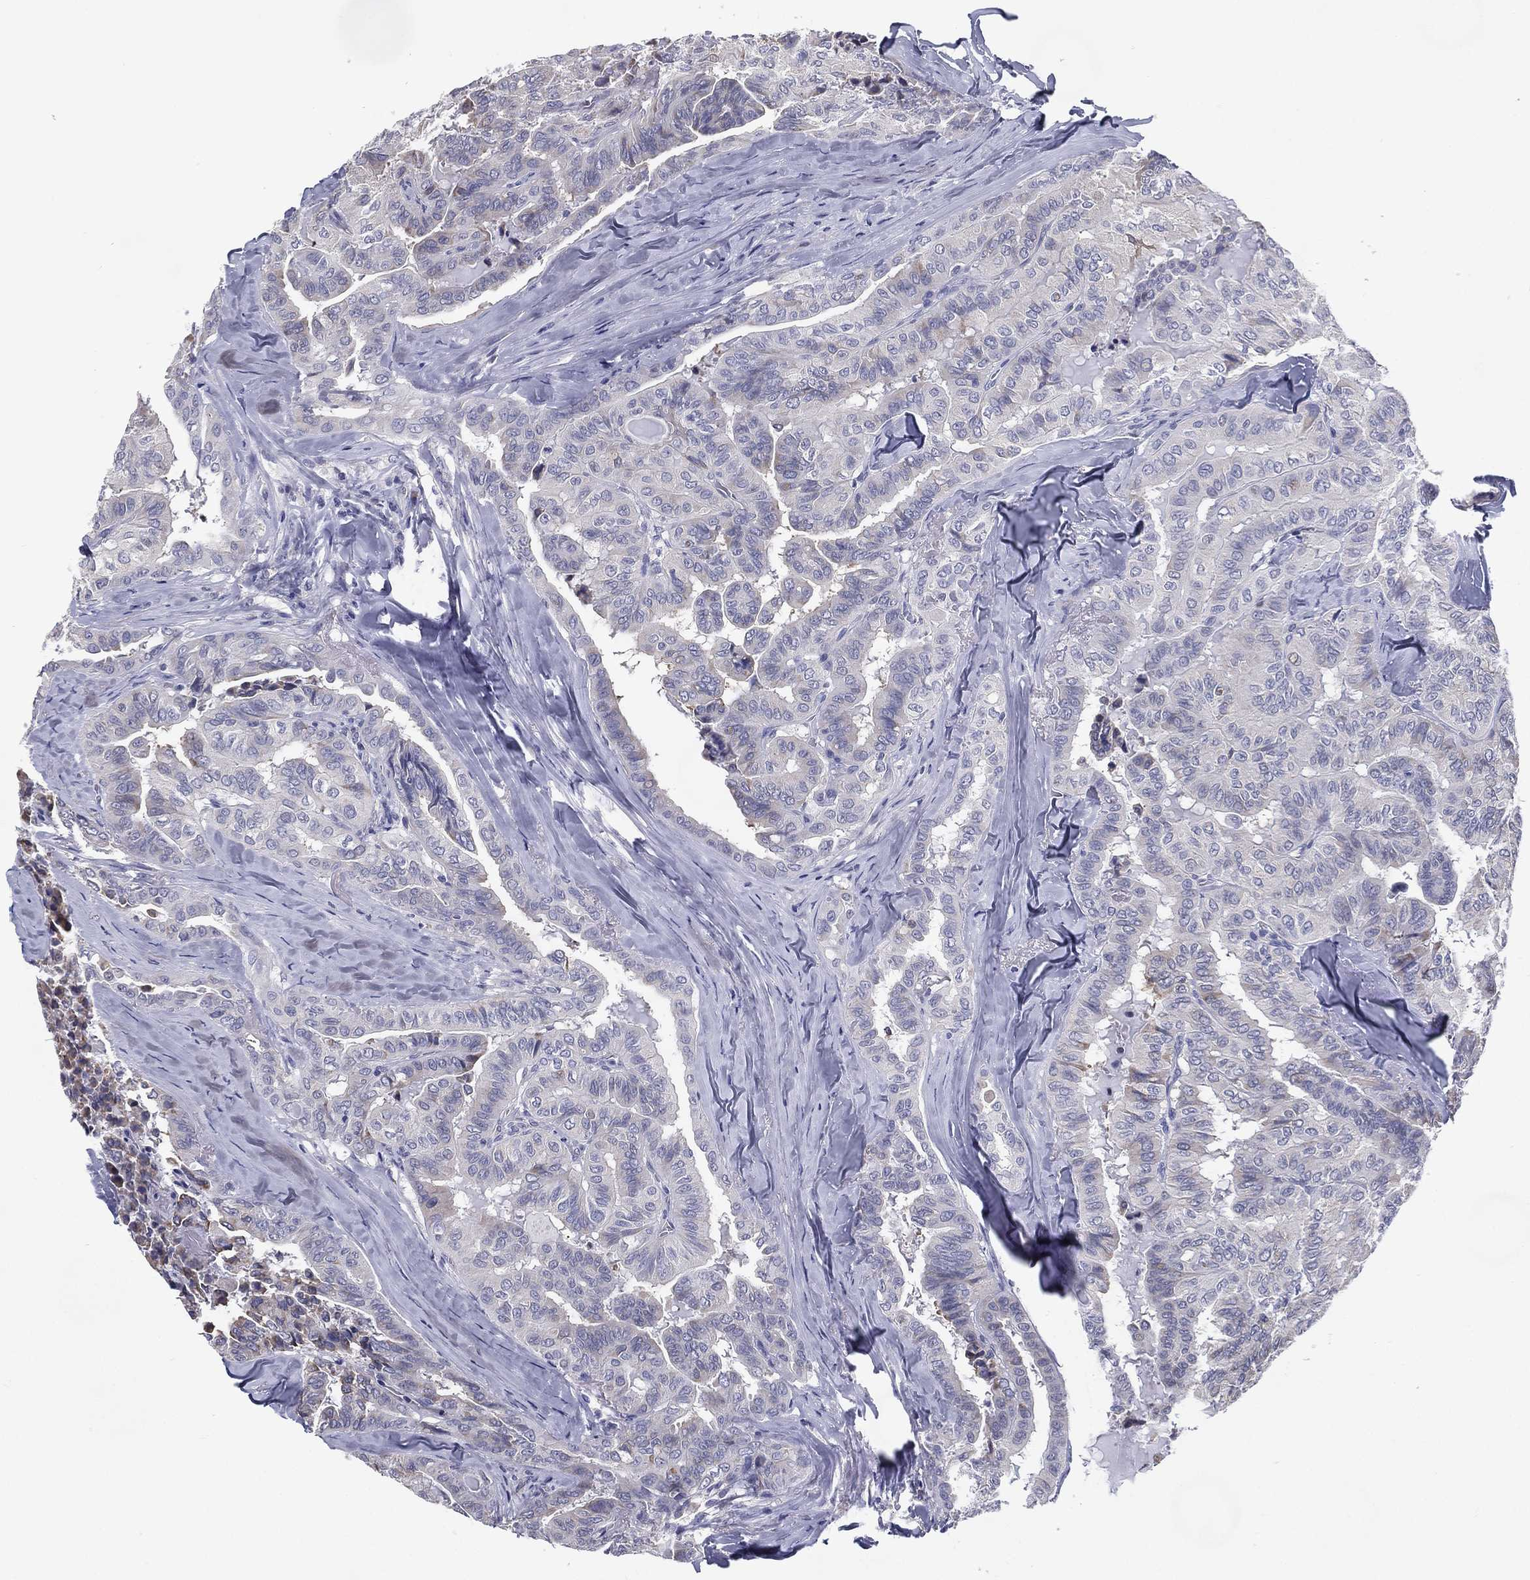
{"staining": {"intensity": "negative", "quantity": "none", "location": "none"}, "tissue": "thyroid cancer", "cell_type": "Tumor cells", "image_type": "cancer", "snomed": [{"axis": "morphology", "description": "Papillary adenocarcinoma, NOS"}, {"axis": "topography", "description": "Thyroid gland"}], "caption": "The immunohistochemistry (IHC) photomicrograph has no significant staining in tumor cells of thyroid cancer (papillary adenocarcinoma) tissue.", "gene": "C19orf18", "patient": {"sex": "female", "age": 68}}